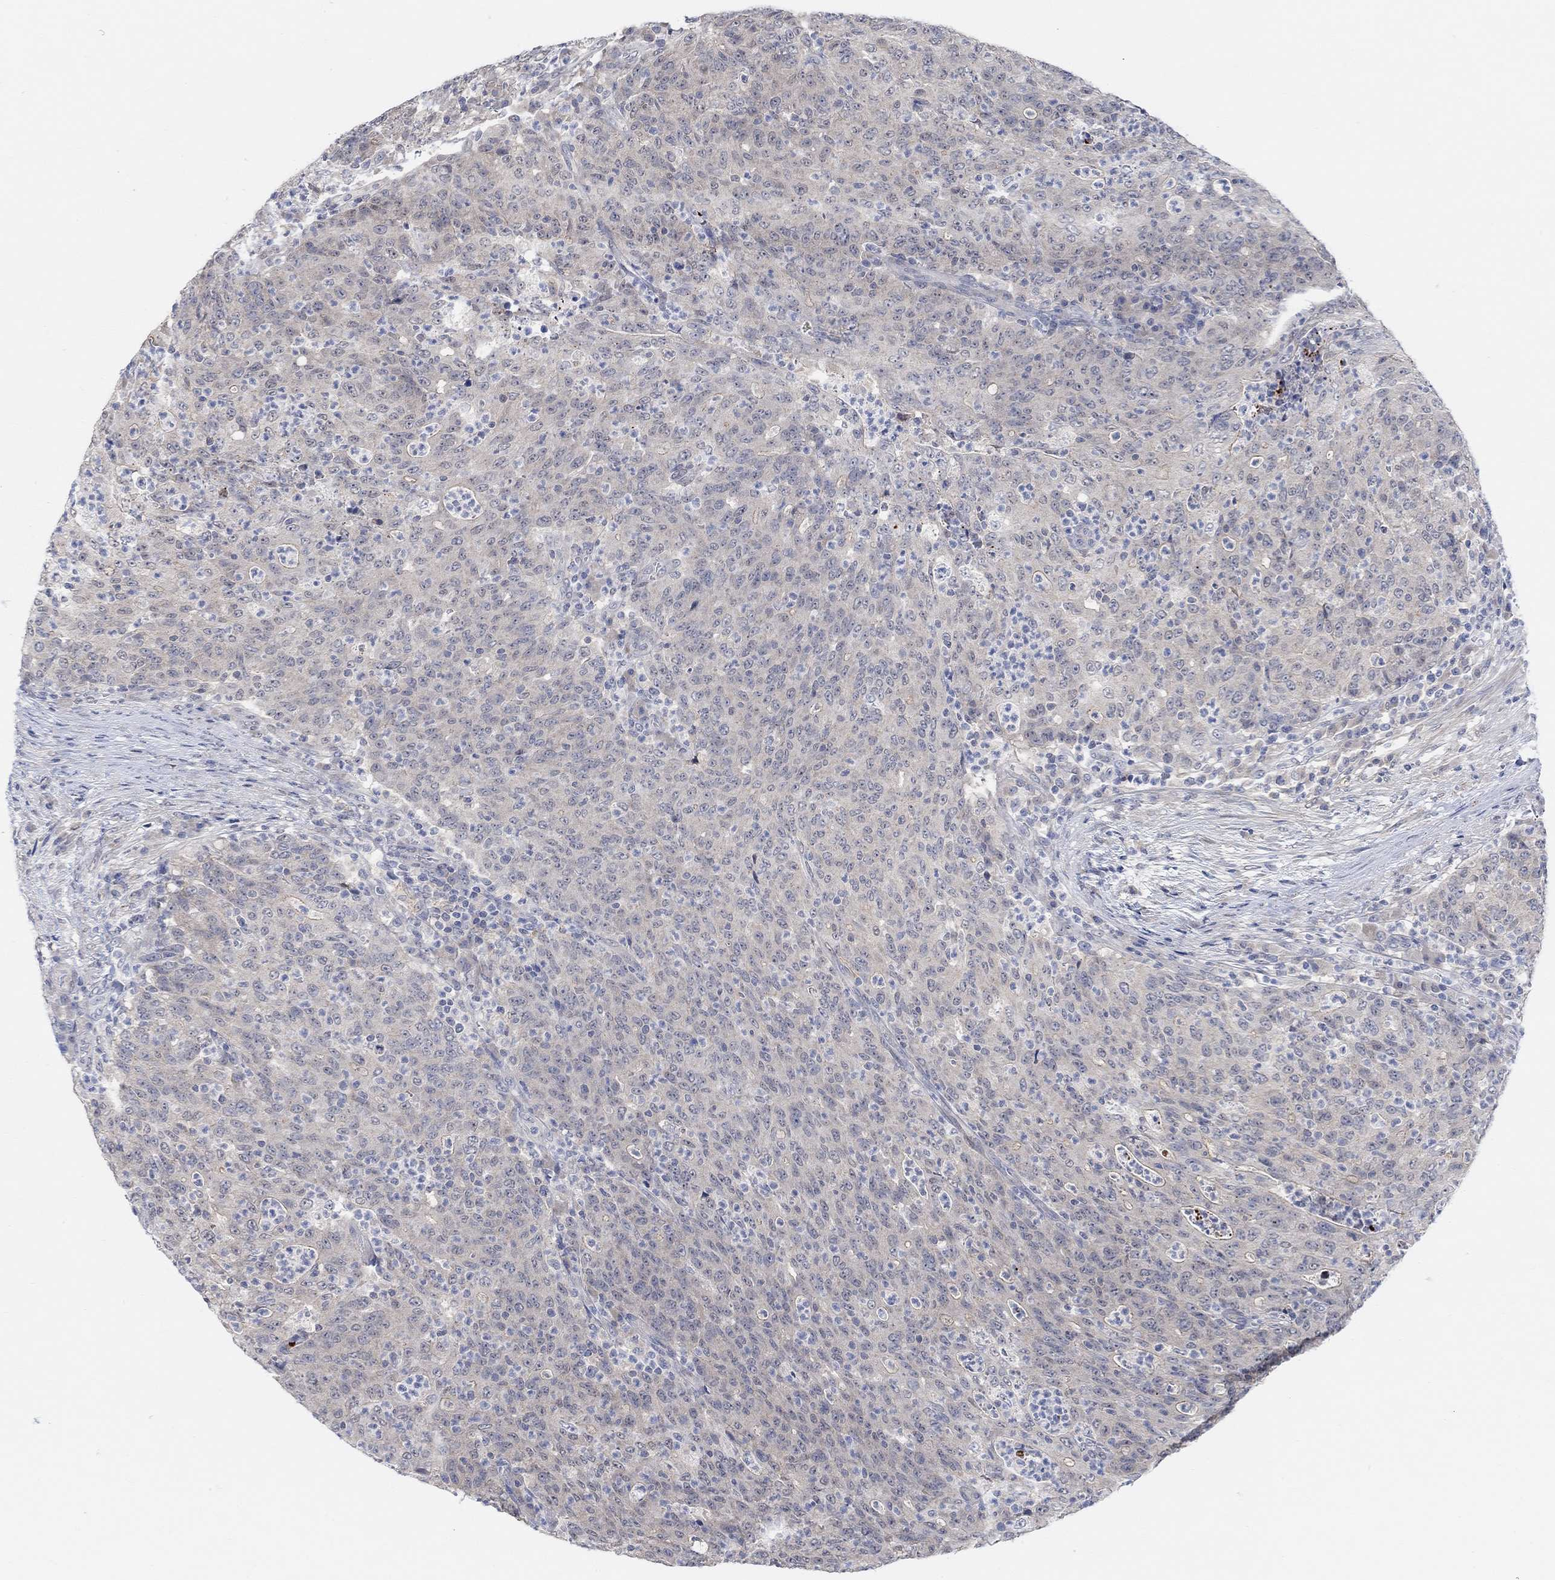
{"staining": {"intensity": "negative", "quantity": "none", "location": "none"}, "tissue": "colorectal cancer", "cell_type": "Tumor cells", "image_type": "cancer", "snomed": [{"axis": "morphology", "description": "Adenocarcinoma, NOS"}, {"axis": "topography", "description": "Colon"}], "caption": "High power microscopy image of an immunohistochemistry image of colorectal cancer (adenocarcinoma), revealing no significant expression in tumor cells.", "gene": "RIMS1", "patient": {"sex": "male", "age": 70}}